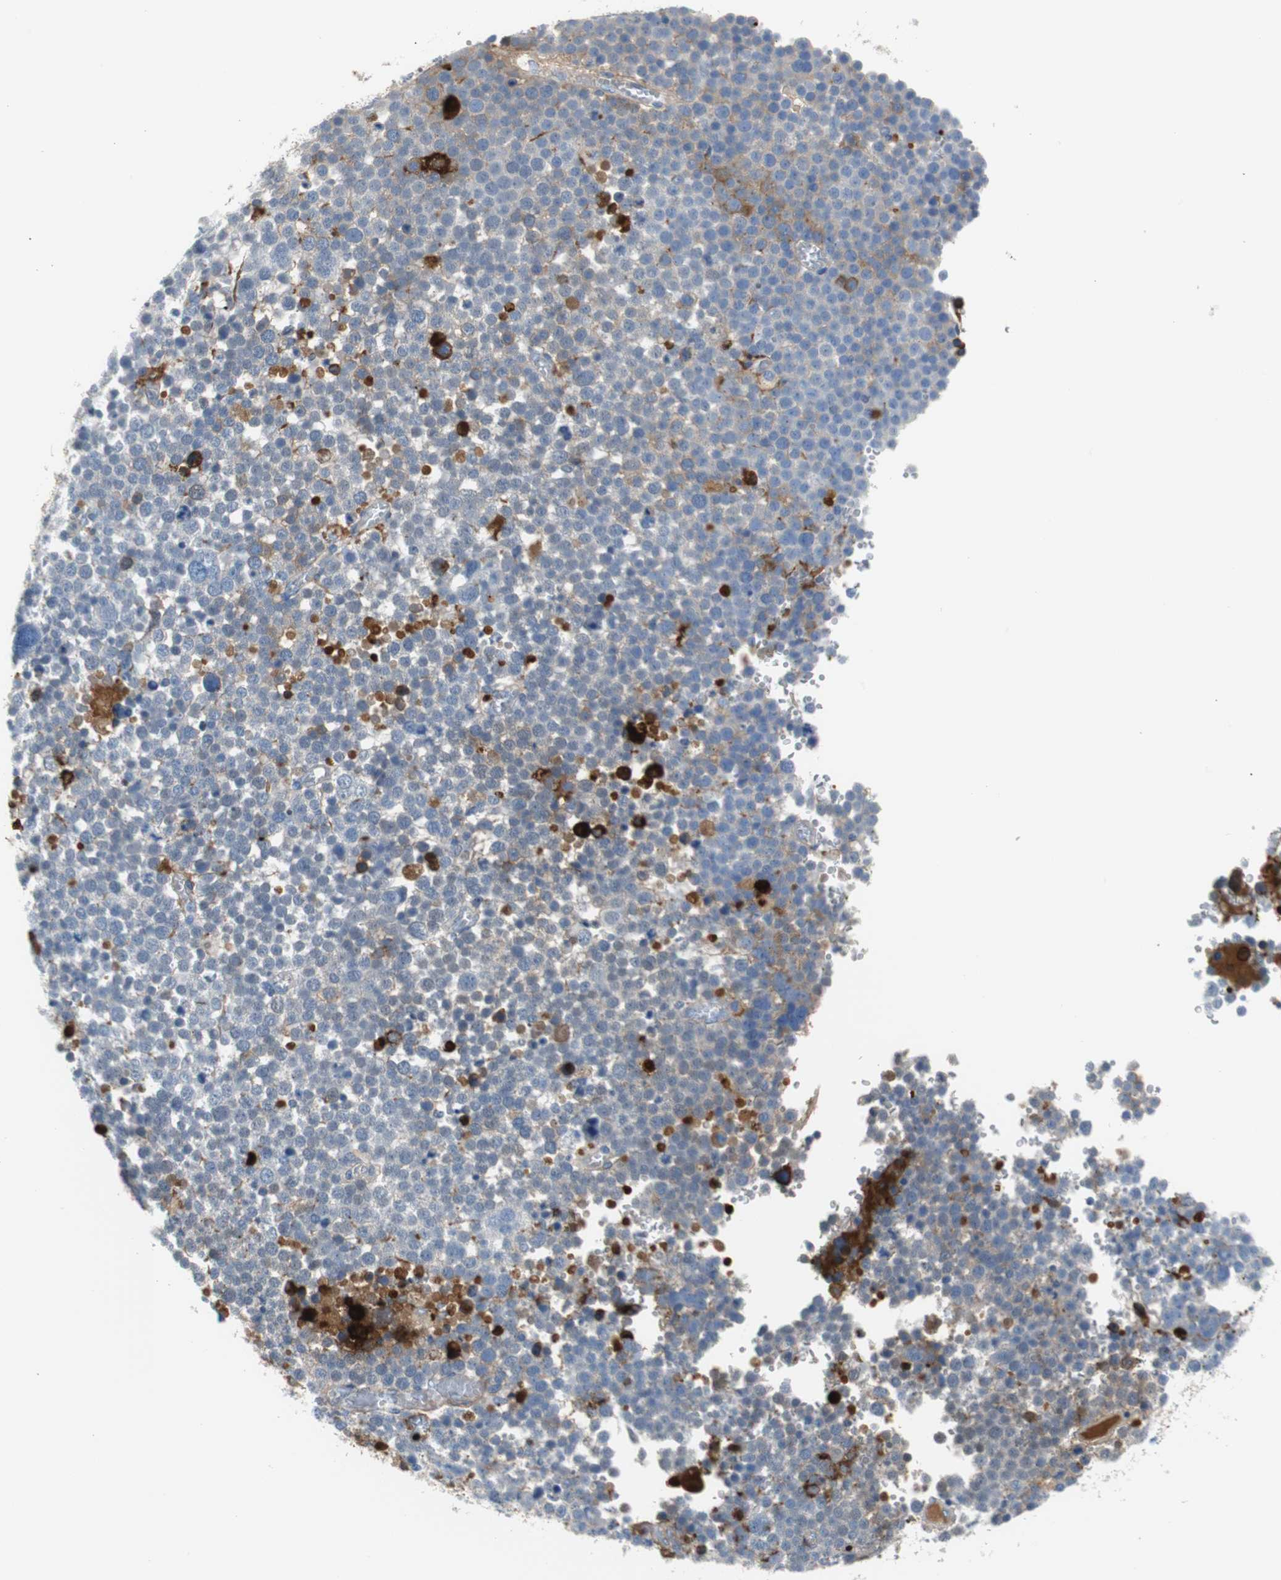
{"staining": {"intensity": "strong", "quantity": "<25%", "location": "cytoplasmic/membranous"}, "tissue": "testis cancer", "cell_type": "Tumor cells", "image_type": "cancer", "snomed": [{"axis": "morphology", "description": "Seminoma, NOS"}, {"axis": "topography", "description": "Testis"}], "caption": "High-magnification brightfield microscopy of testis cancer (seminoma) stained with DAB (3,3'-diaminobenzidine) (brown) and counterstained with hematoxylin (blue). tumor cells exhibit strong cytoplasmic/membranous expression is identified in approximately<25% of cells.", "gene": "APCS", "patient": {"sex": "male", "age": 71}}